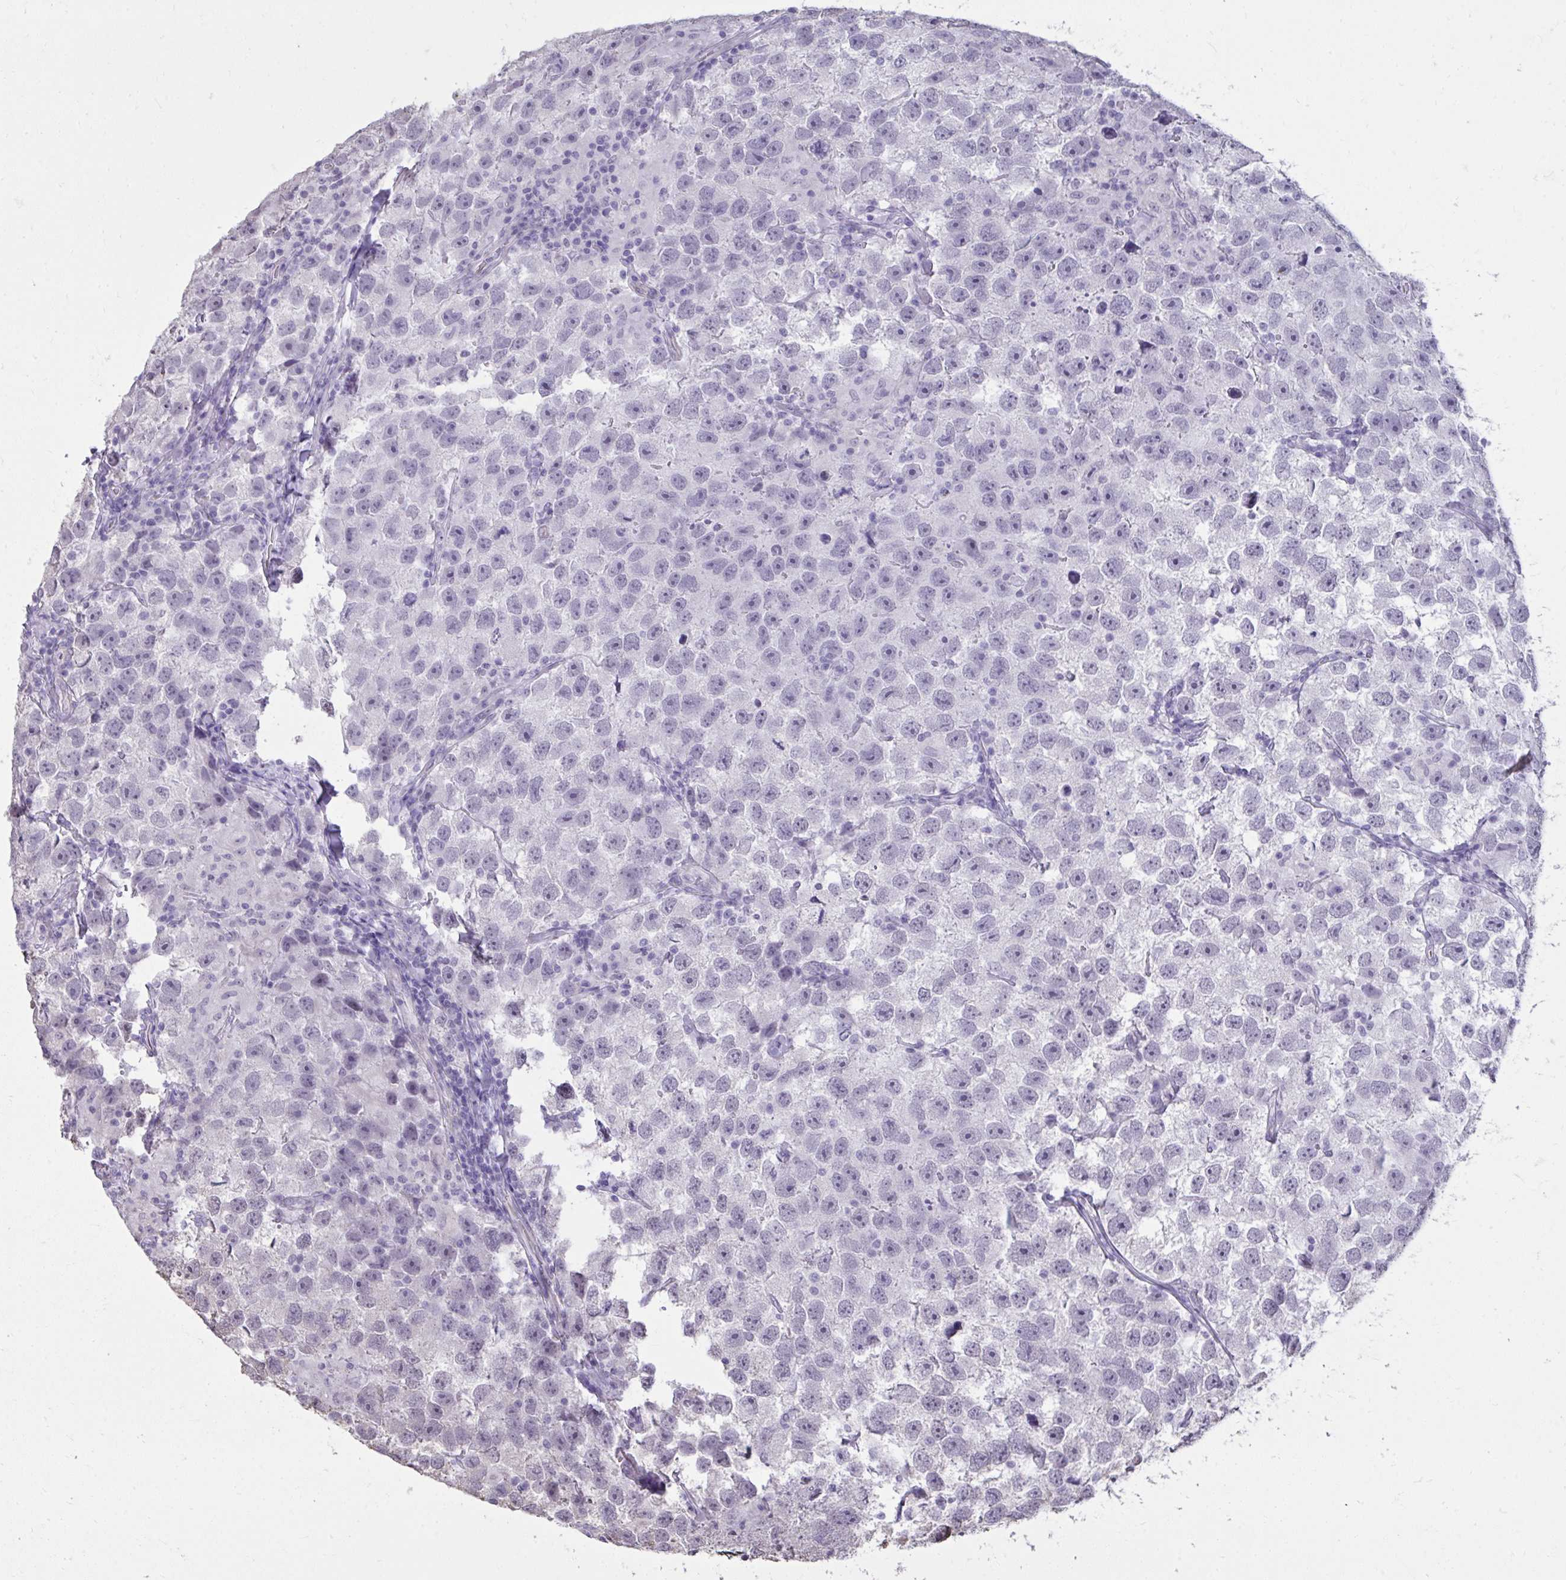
{"staining": {"intensity": "negative", "quantity": "none", "location": "none"}, "tissue": "testis cancer", "cell_type": "Tumor cells", "image_type": "cancer", "snomed": [{"axis": "morphology", "description": "Seminoma, NOS"}, {"axis": "topography", "description": "Testis"}], "caption": "IHC of testis cancer (seminoma) shows no staining in tumor cells. (DAB immunohistochemistry (IHC), high magnification).", "gene": "NPPA", "patient": {"sex": "male", "age": 26}}